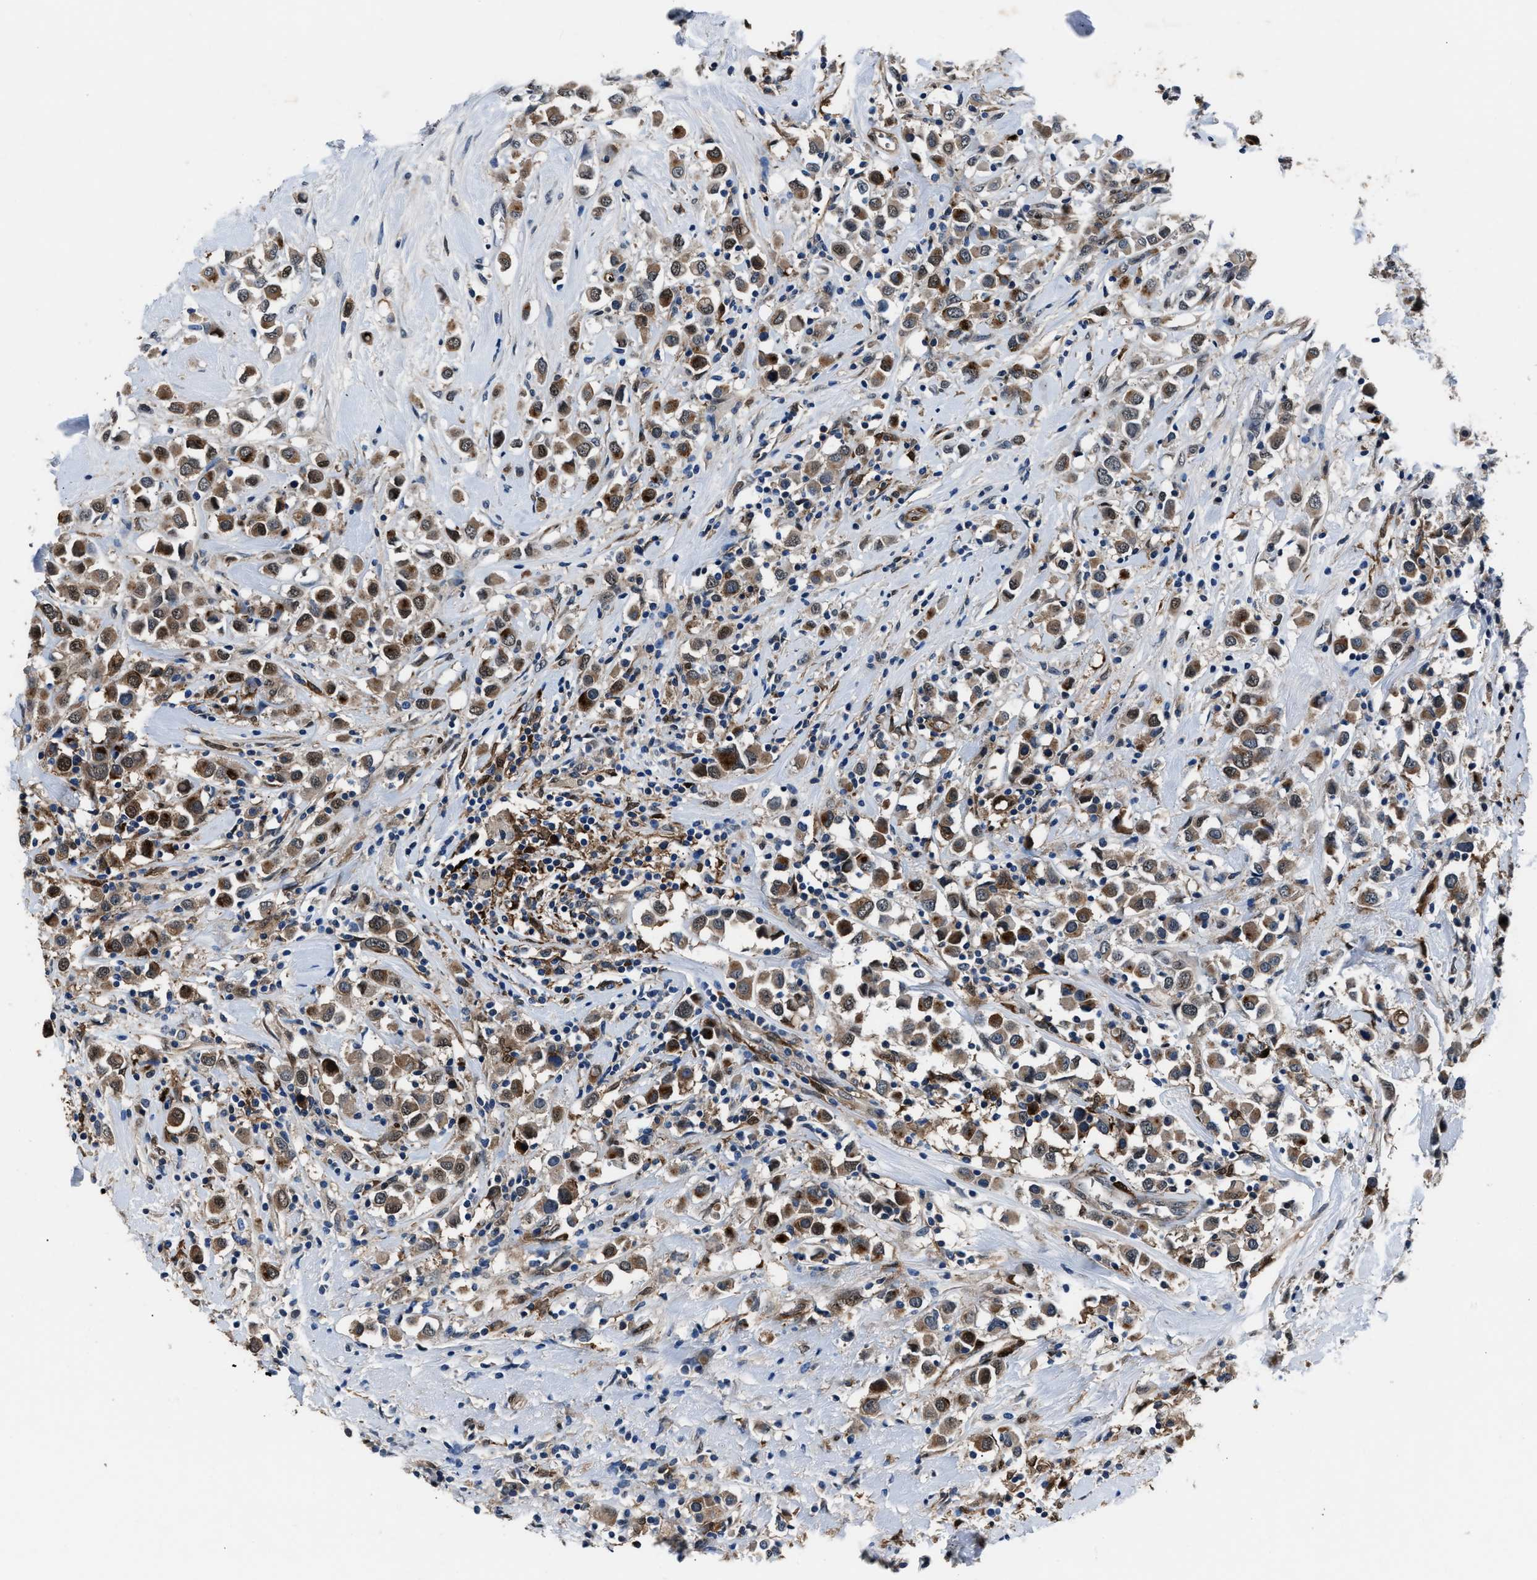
{"staining": {"intensity": "moderate", "quantity": ">75%", "location": "cytoplasmic/membranous,nuclear"}, "tissue": "breast cancer", "cell_type": "Tumor cells", "image_type": "cancer", "snomed": [{"axis": "morphology", "description": "Duct carcinoma"}, {"axis": "topography", "description": "Breast"}], "caption": "Immunohistochemical staining of breast cancer (intraductal carcinoma) exhibits medium levels of moderate cytoplasmic/membranous and nuclear staining in about >75% of tumor cells. Using DAB (3,3'-diaminobenzidine) (brown) and hematoxylin (blue) stains, captured at high magnification using brightfield microscopy.", "gene": "PPA1", "patient": {"sex": "female", "age": 61}}